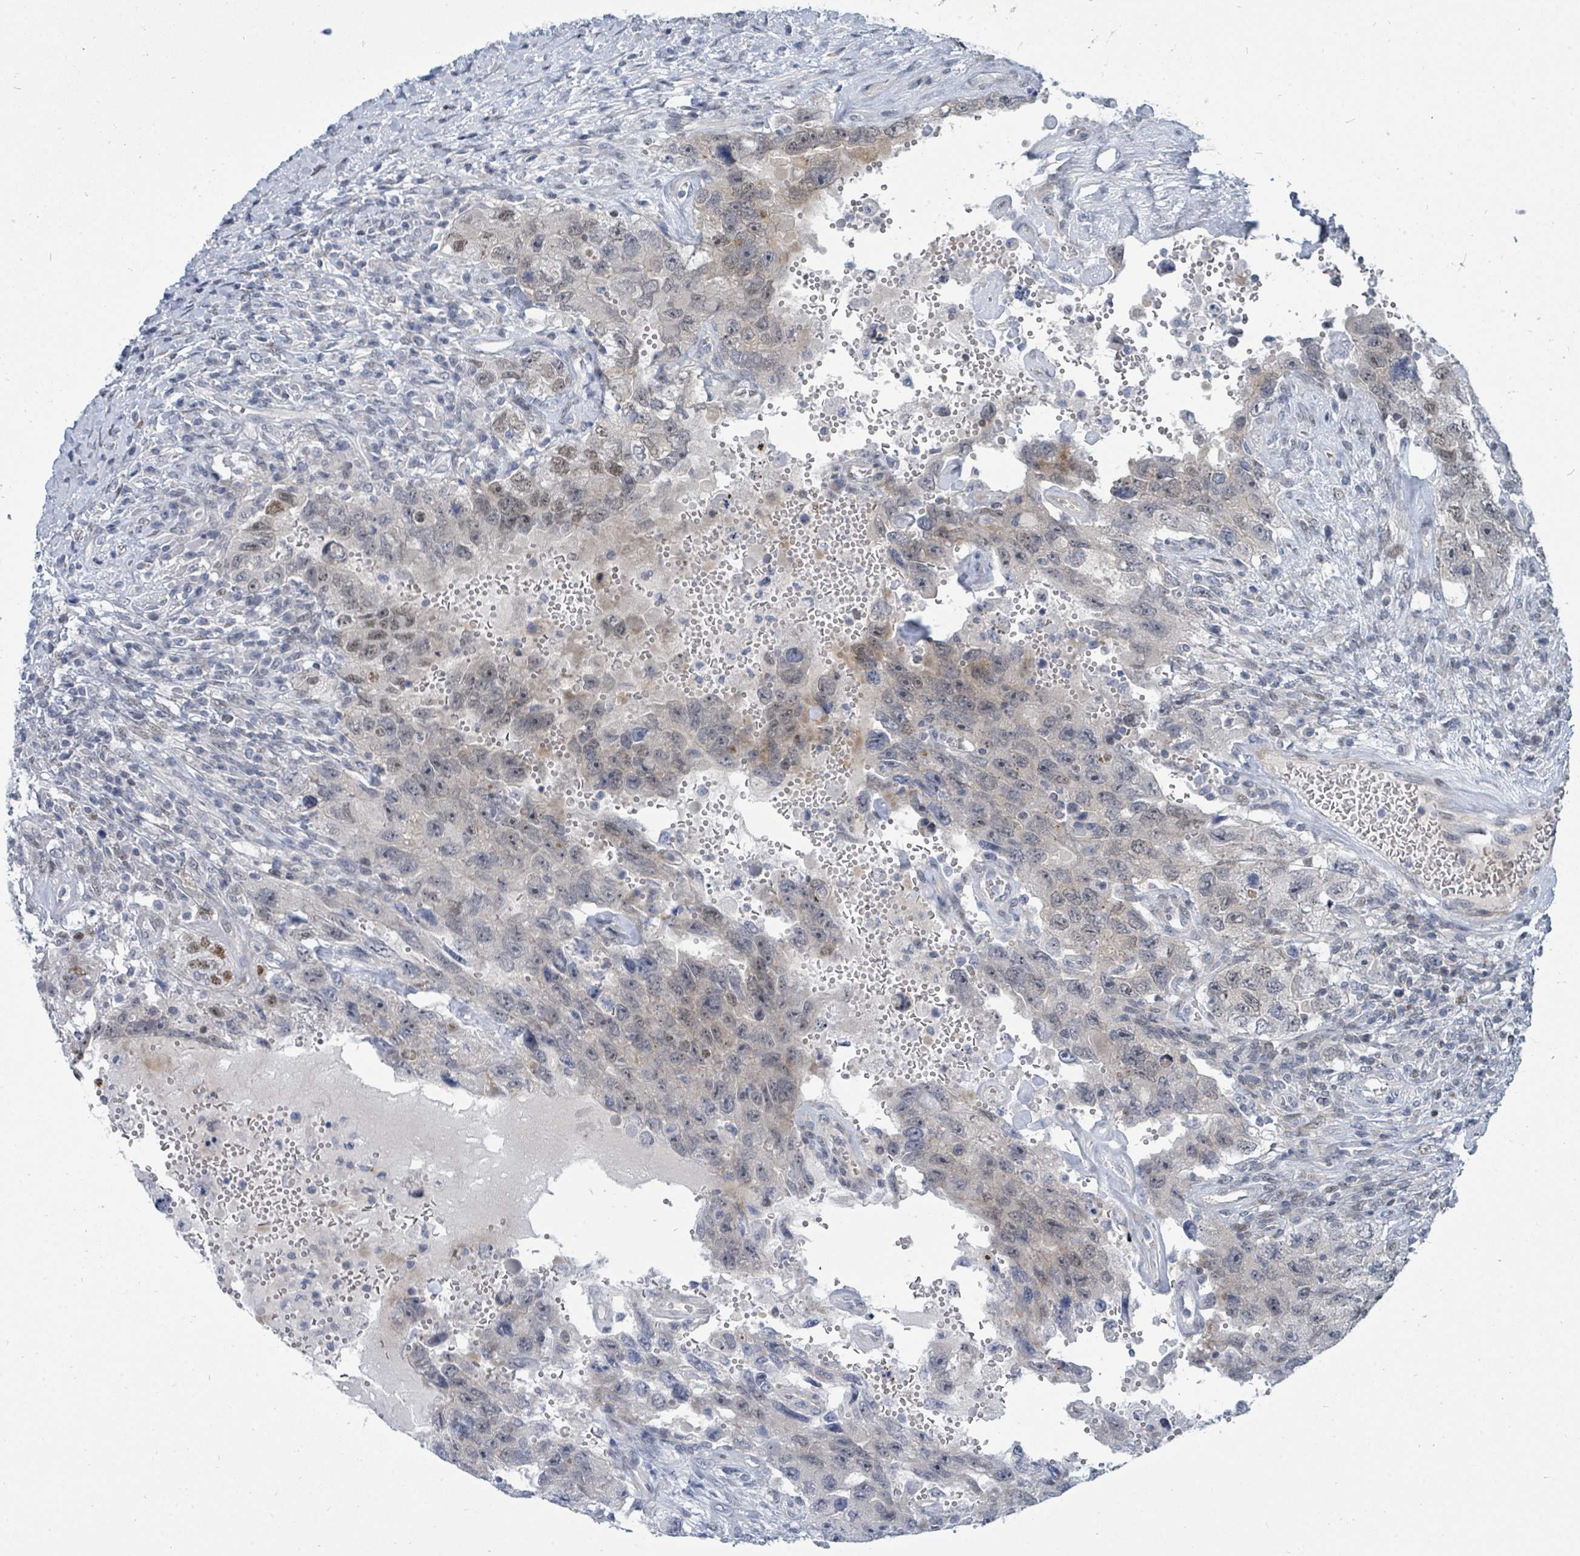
{"staining": {"intensity": "moderate", "quantity": "<25%", "location": "nuclear"}, "tissue": "testis cancer", "cell_type": "Tumor cells", "image_type": "cancer", "snomed": [{"axis": "morphology", "description": "Carcinoma, Embryonal, NOS"}, {"axis": "topography", "description": "Testis"}], "caption": "Tumor cells demonstrate low levels of moderate nuclear expression in approximately <25% of cells in human embryonal carcinoma (testis).", "gene": "SUMO4", "patient": {"sex": "male", "age": 26}}